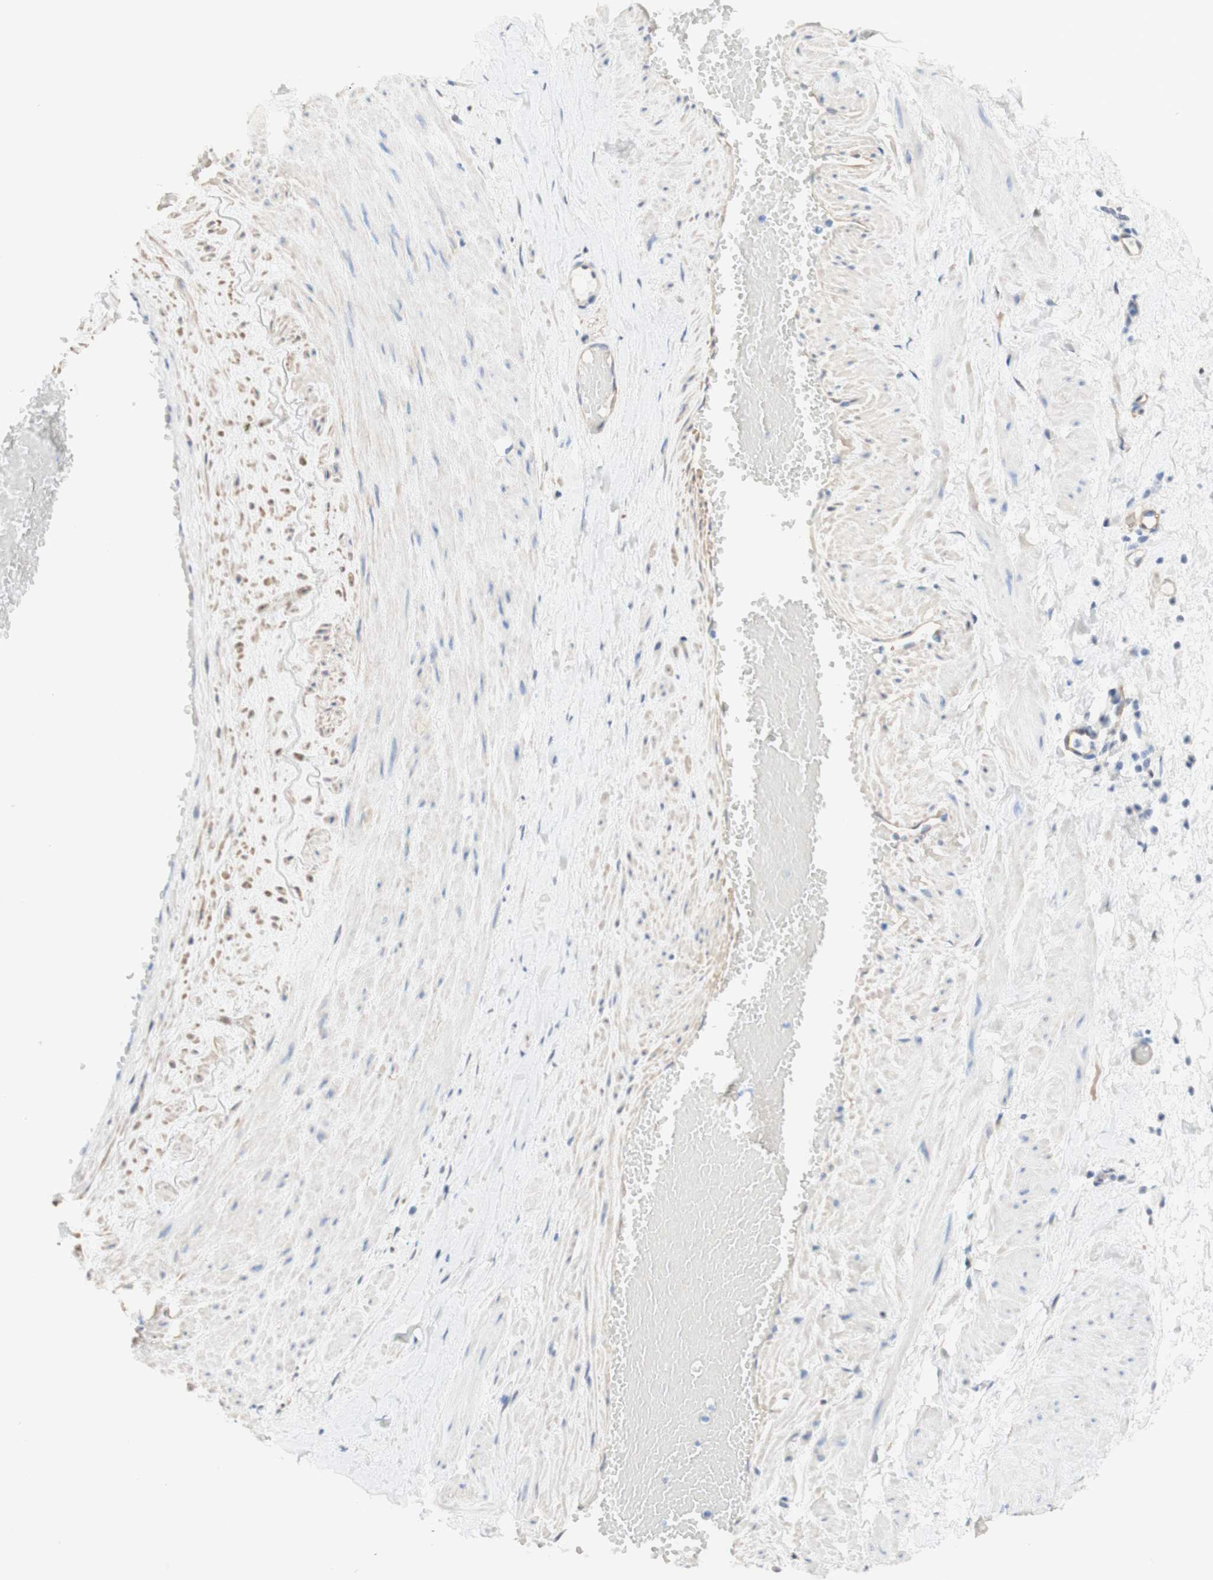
{"staining": {"intensity": "negative", "quantity": "none", "location": "none"}, "tissue": "adipose tissue", "cell_type": "Adipocytes", "image_type": "normal", "snomed": [{"axis": "morphology", "description": "Normal tissue, NOS"}, {"axis": "topography", "description": "Soft tissue"}, {"axis": "topography", "description": "Vascular tissue"}], "caption": "This image is of unremarkable adipose tissue stained with IHC to label a protein in brown with the nuclei are counter-stained blue. There is no staining in adipocytes.", "gene": "CNN3", "patient": {"sex": "female", "age": 35}}